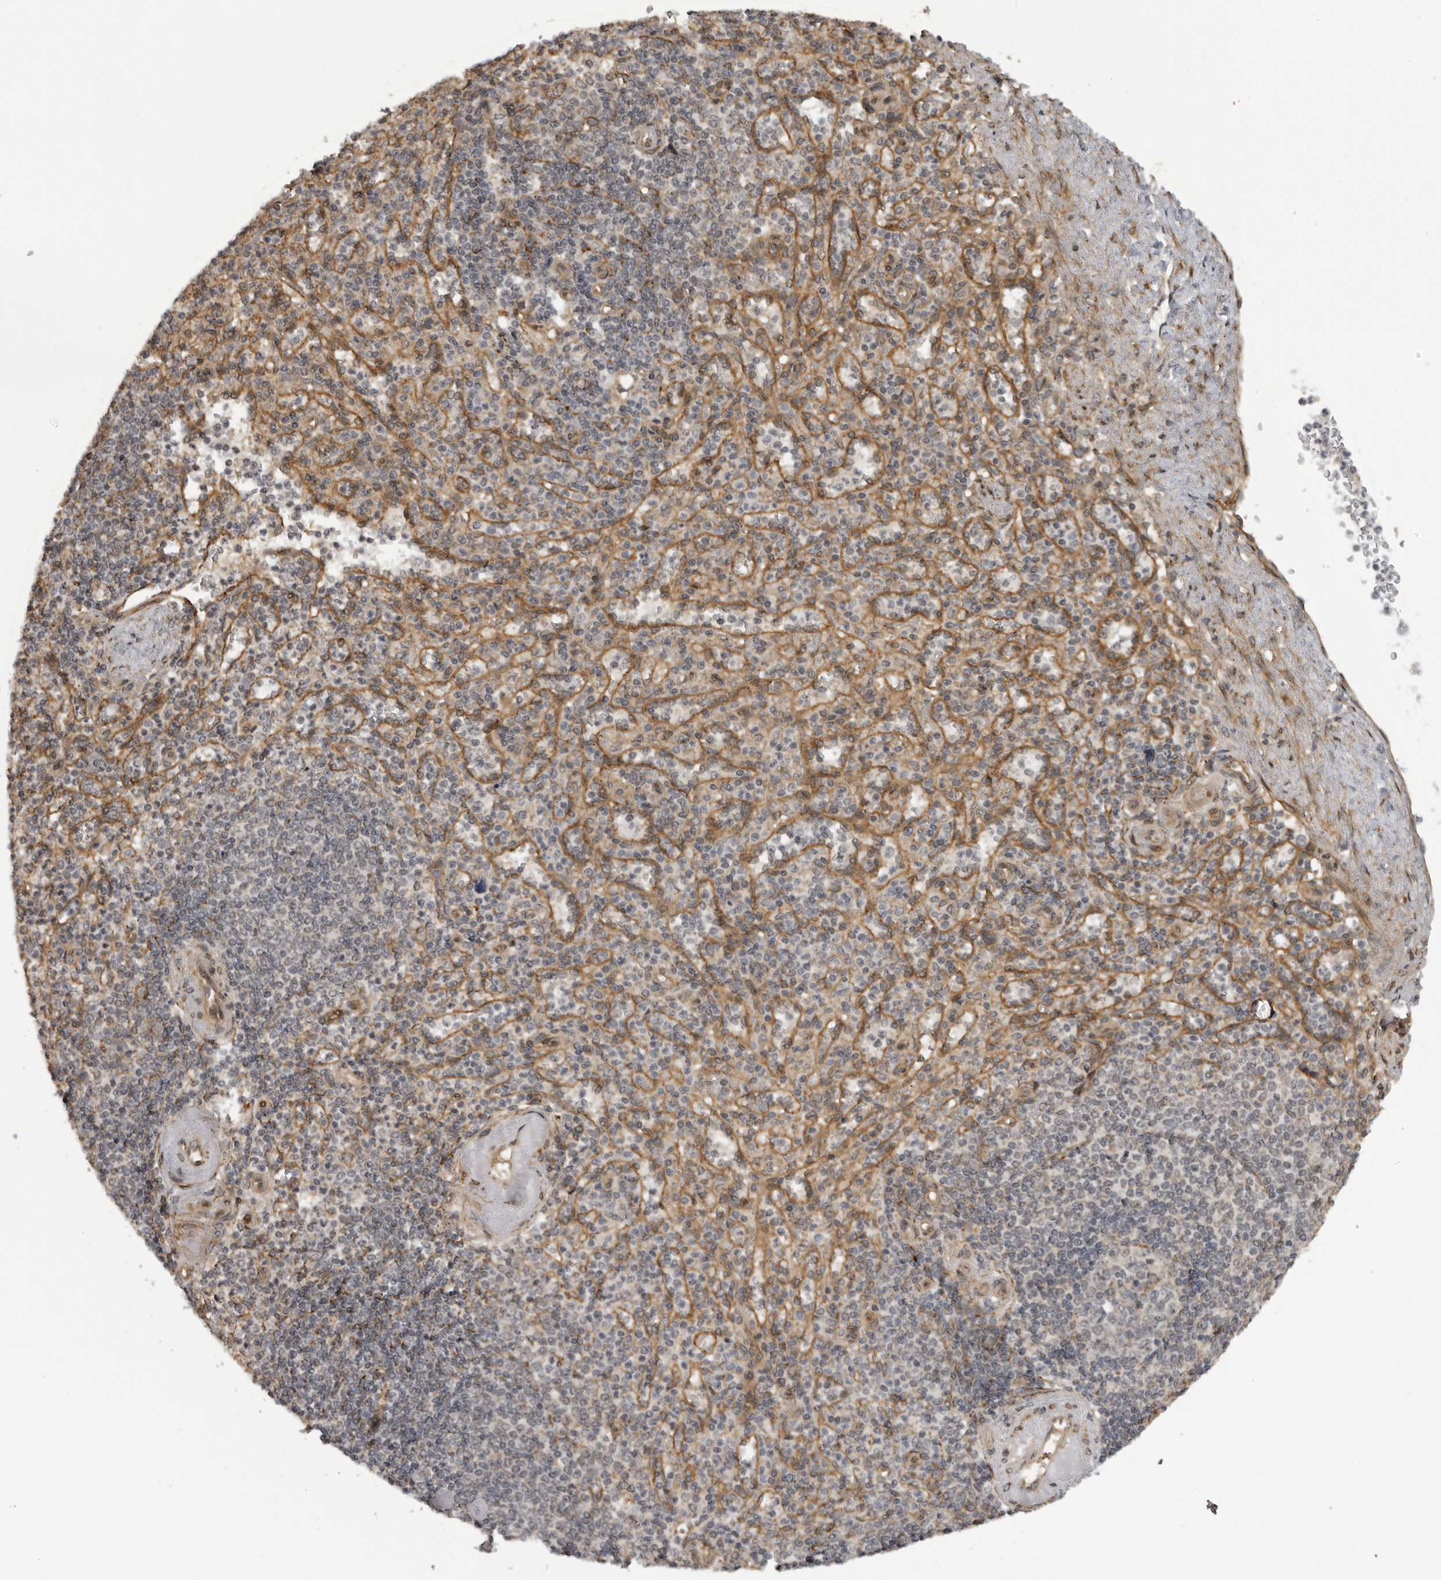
{"staining": {"intensity": "negative", "quantity": "none", "location": "none"}, "tissue": "spleen", "cell_type": "Cells in red pulp", "image_type": "normal", "snomed": [{"axis": "morphology", "description": "Normal tissue, NOS"}, {"axis": "topography", "description": "Spleen"}], "caption": "IHC photomicrograph of normal spleen stained for a protein (brown), which exhibits no staining in cells in red pulp.", "gene": "DNAH14", "patient": {"sex": "female", "age": 74}}